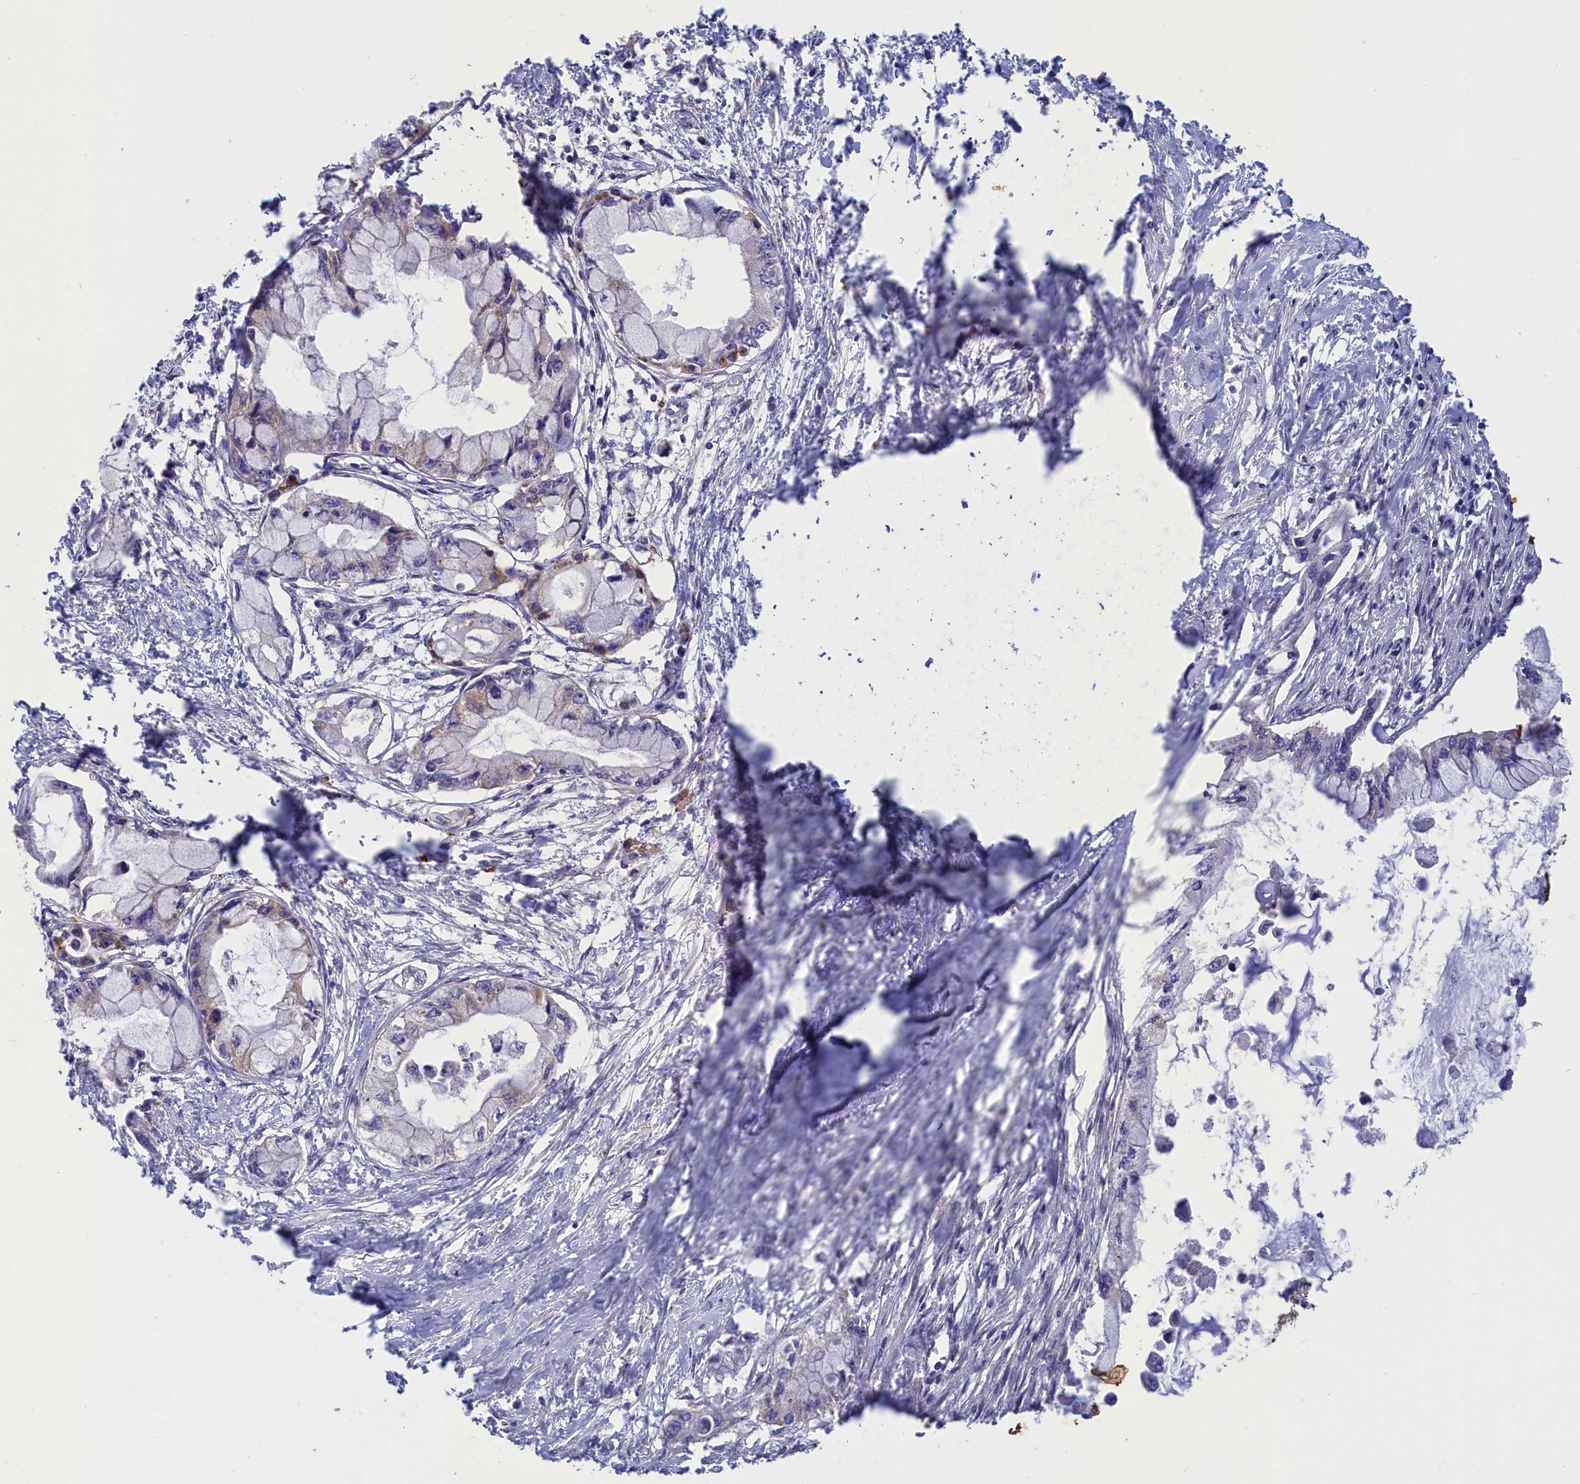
{"staining": {"intensity": "negative", "quantity": "none", "location": "none"}, "tissue": "pancreatic cancer", "cell_type": "Tumor cells", "image_type": "cancer", "snomed": [{"axis": "morphology", "description": "Adenocarcinoma, NOS"}, {"axis": "topography", "description": "Pancreas"}], "caption": "This is a histopathology image of IHC staining of pancreatic cancer (adenocarcinoma), which shows no positivity in tumor cells. The staining is performed using DAB brown chromogen with nuclei counter-stained in using hematoxylin.", "gene": "SCAMP4", "patient": {"sex": "male", "age": 48}}